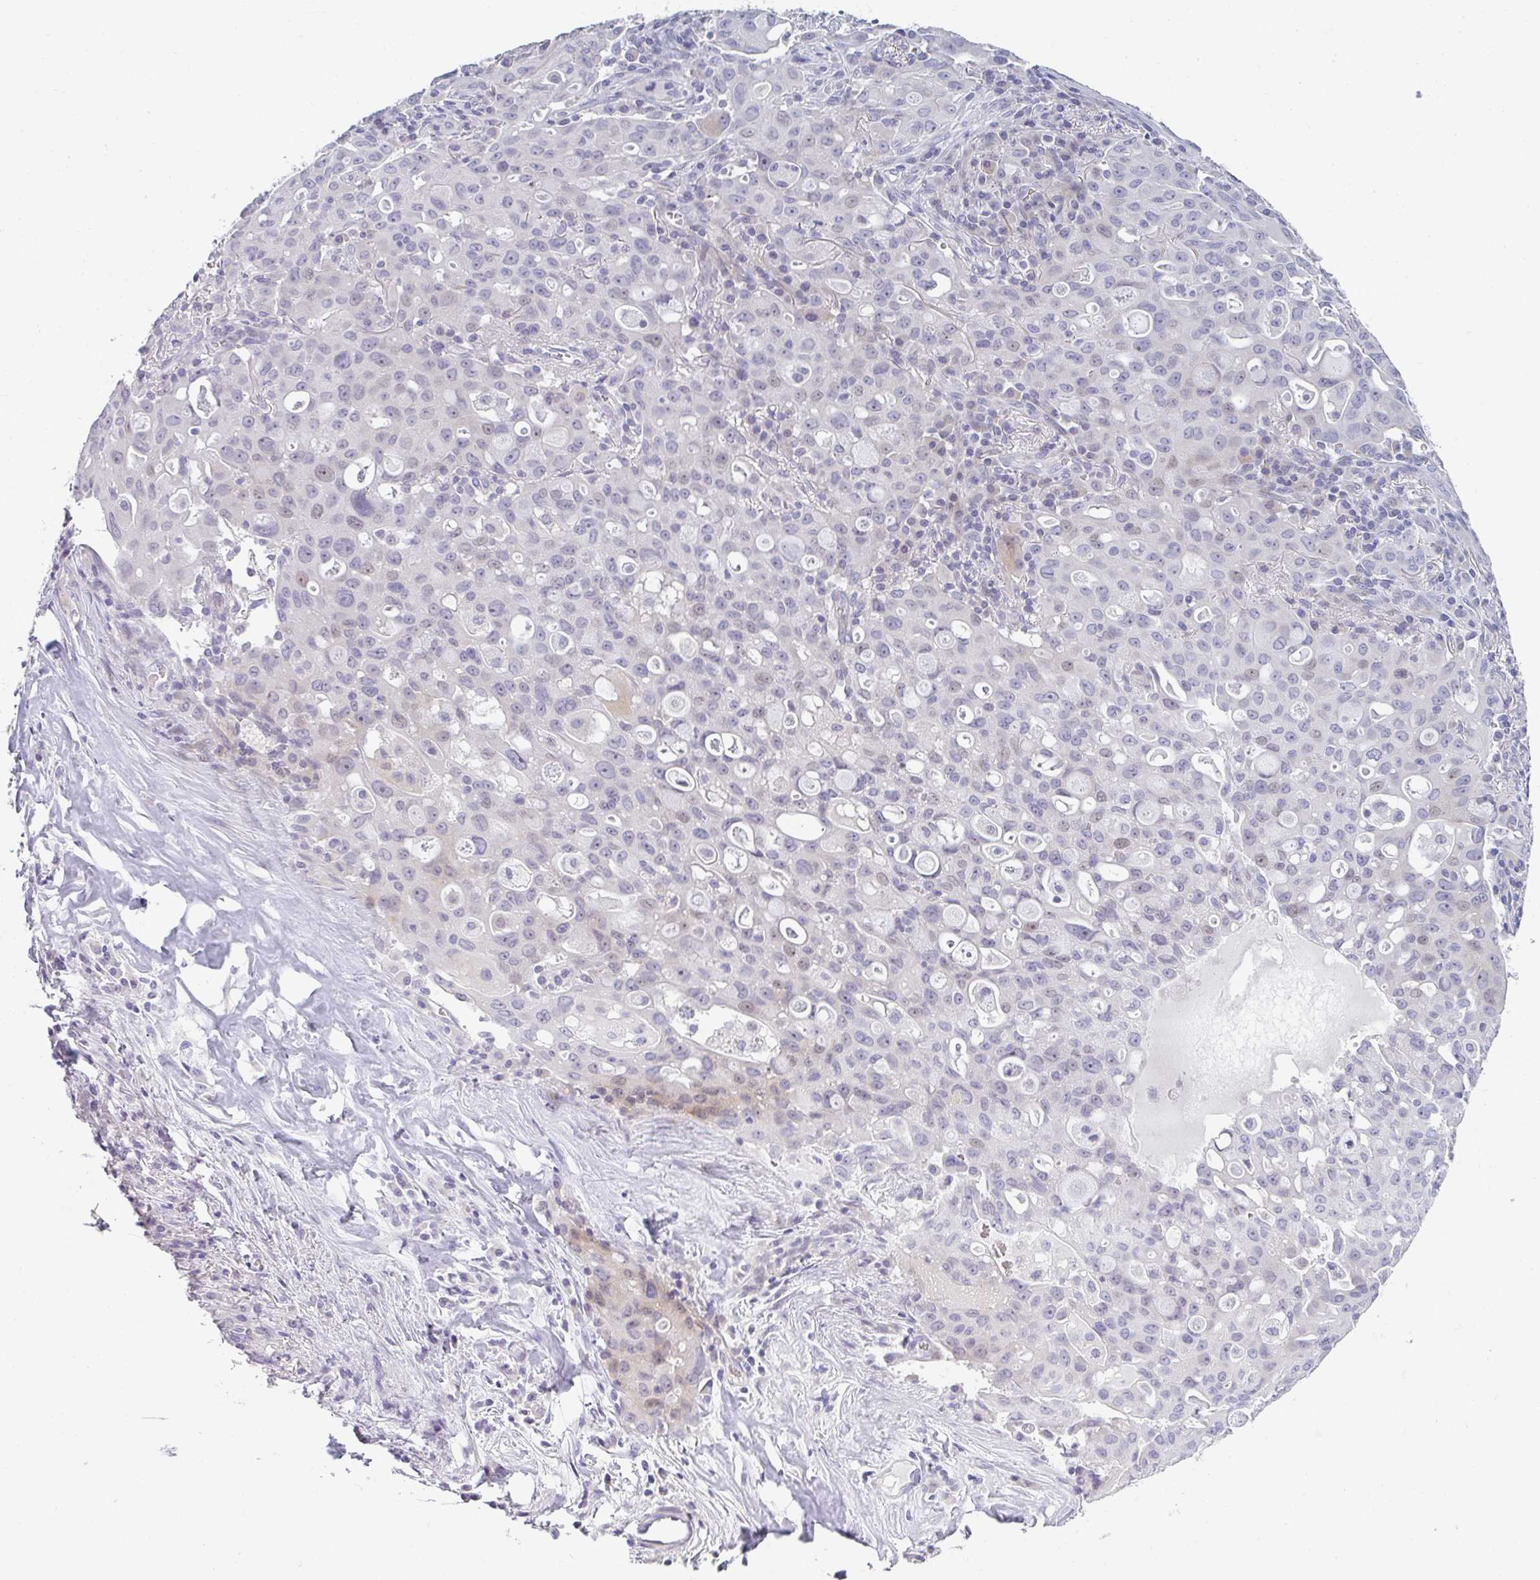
{"staining": {"intensity": "weak", "quantity": "<25%", "location": "cytoplasmic/membranous,nuclear"}, "tissue": "lung cancer", "cell_type": "Tumor cells", "image_type": "cancer", "snomed": [{"axis": "morphology", "description": "Adenocarcinoma, NOS"}, {"axis": "topography", "description": "Lung"}], "caption": "Histopathology image shows no protein expression in tumor cells of lung cancer tissue.", "gene": "NEU2", "patient": {"sex": "female", "age": 44}}